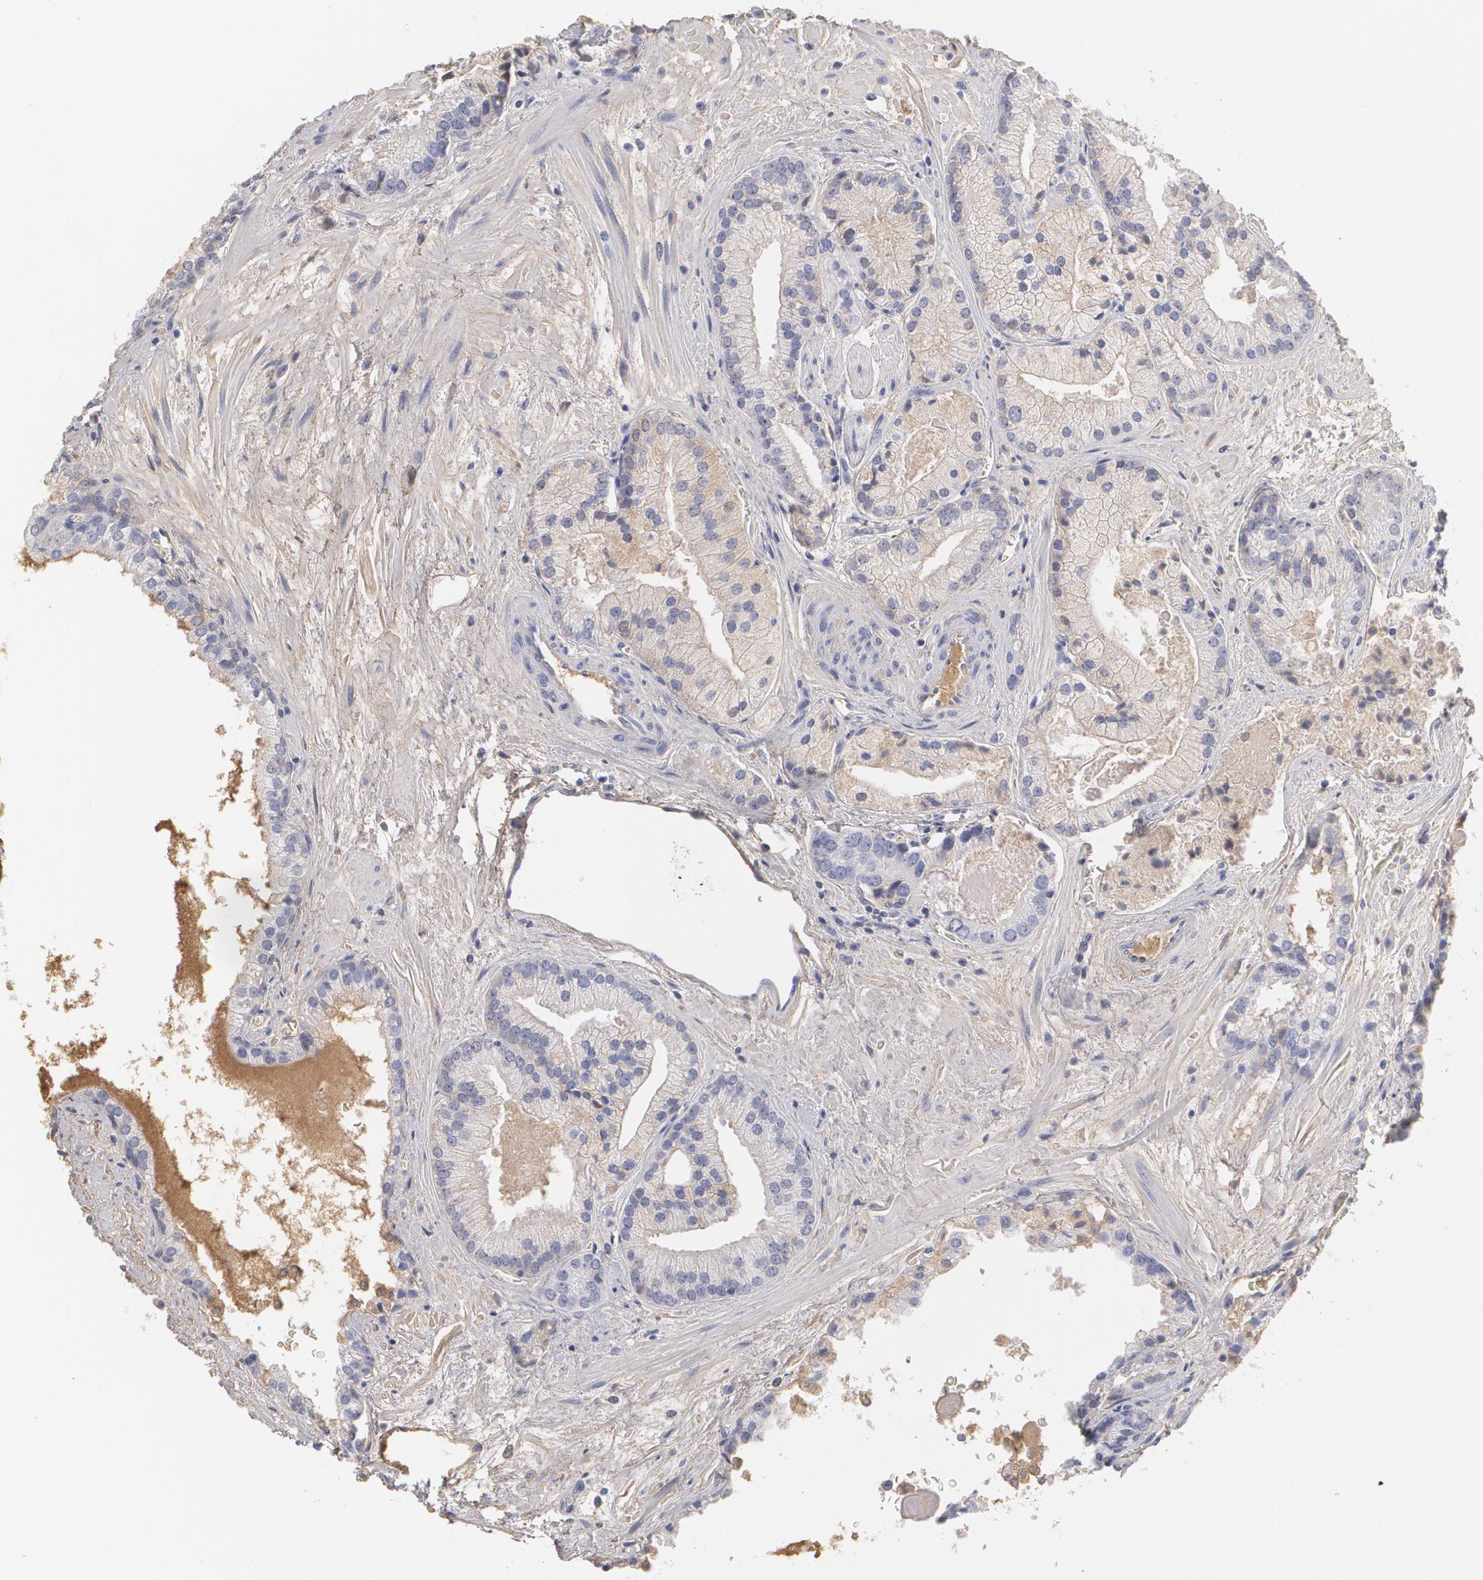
{"staining": {"intensity": "weak", "quantity": "25%-75%", "location": "cytoplasmic/membranous"}, "tissue": "prostate cancer", "cell_type": "Tumor cells", "image_type": "cancer", "snomed": [{"axis": "morphology", "description": "Adenocarcinoma, Medium grade"}, {"axis": "topography", "description": "Prostate"}], "caption": "Immunohistochemical staining of medium-grade adenocarcinoma (prostate) exhibits low levels of weak cytoplasmic/membranous protein expression in about 25%-75% of tumor cells. The staining was performed using DAB (3,3'-diaminobenzidine) to visualize the protein expression in brown, while the nuclei were stained in blue with hematoxylin (Magnification: 20x).", "gene": "SERPINA1", "patient": {"sex": "male", "age": 70}}